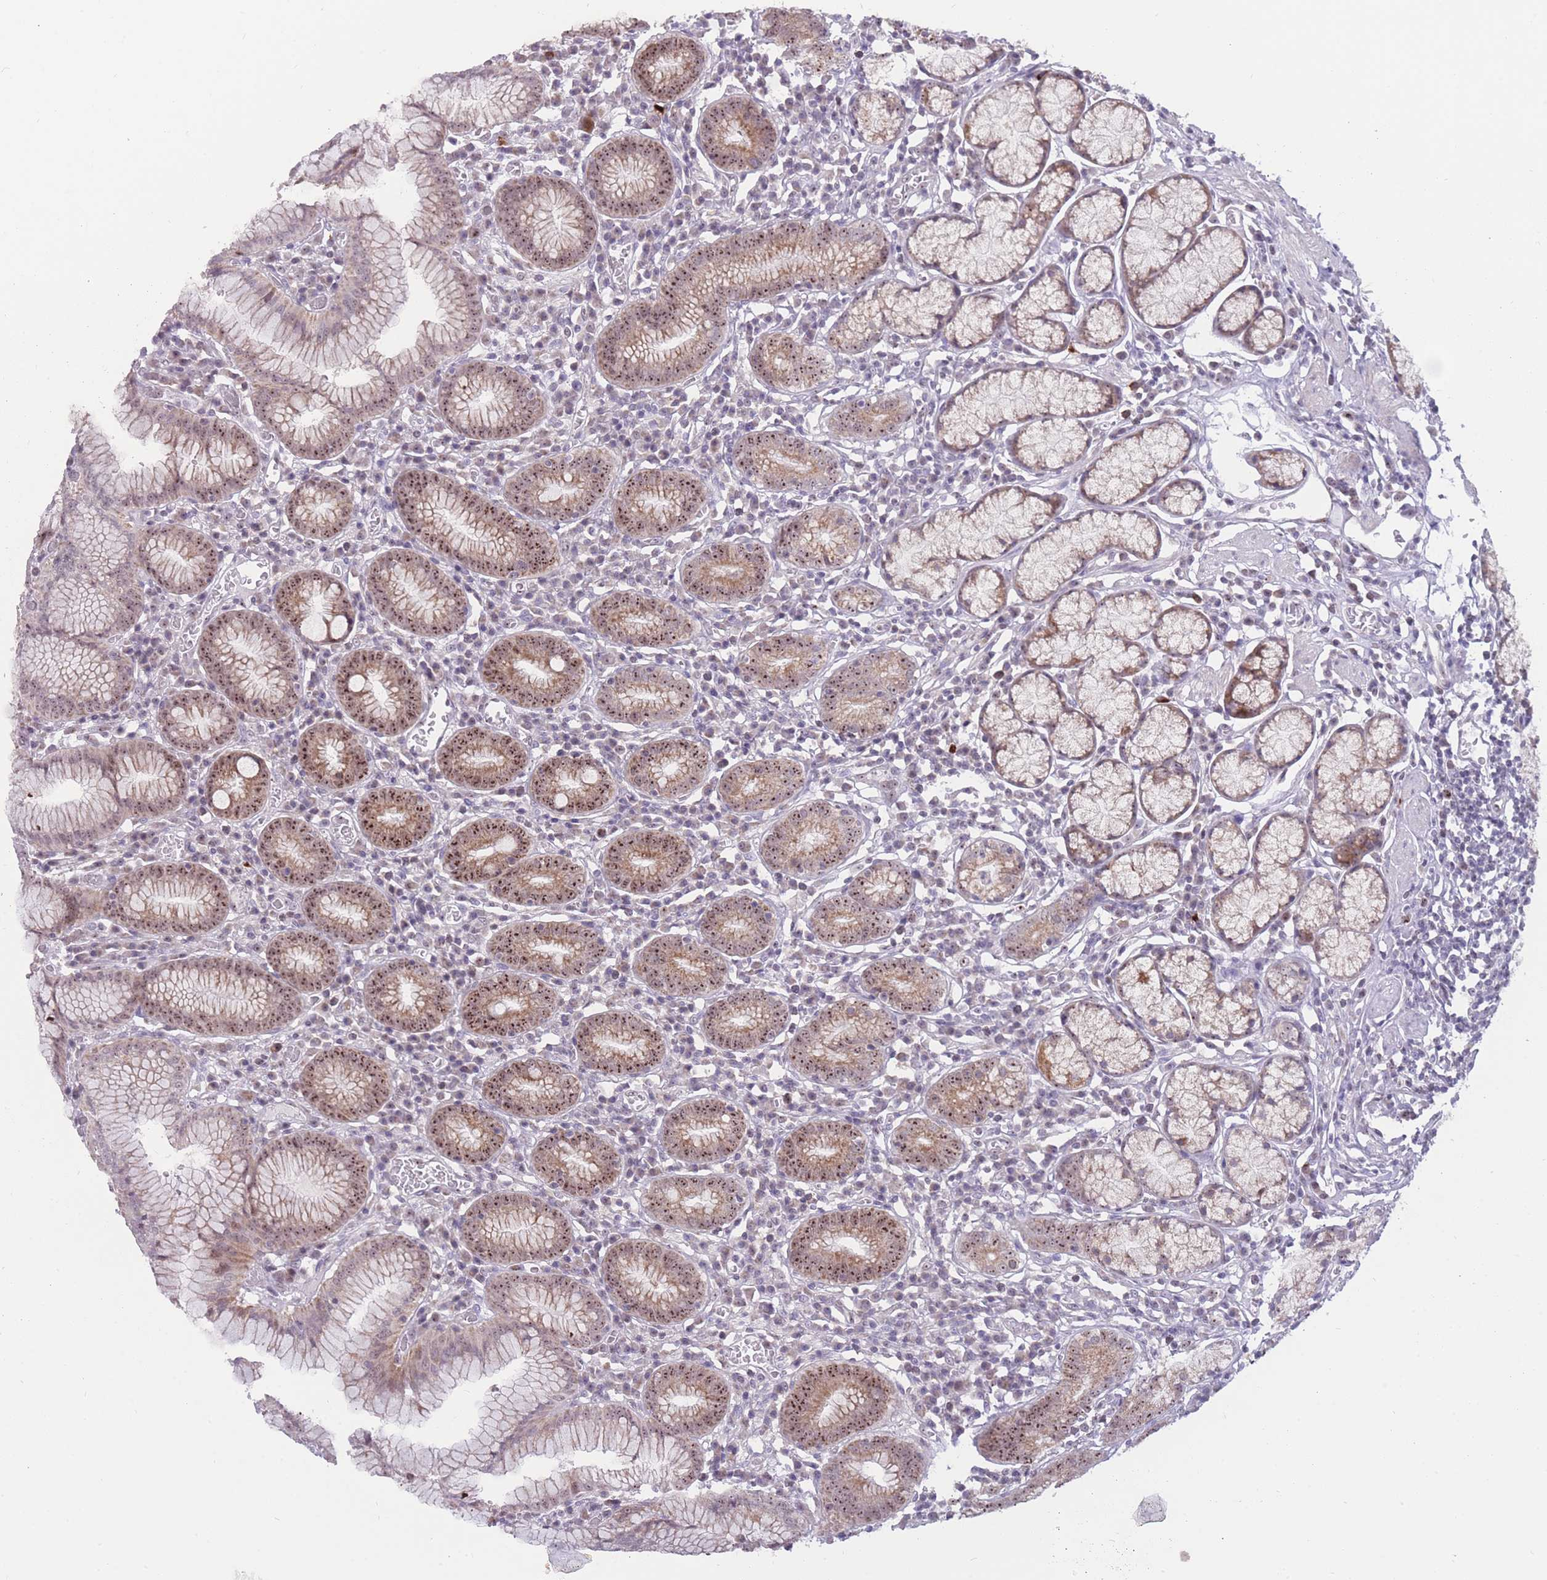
{"staining": {"intensity": "moderate", "quantity": ">75%", "location": "cytoplasmic/membranous,nuclear"}, "tissue": "stomach", "cell_type": "Glandular cells", "image_type": "normal", "snomed": [{"axis": "morphology", "description": "Normal tissue, NOS"}, {"axis": "topography", "description": "Stomach"}], "caption": "Normal stomach reveals moderate cytoplasmic/membranous,nuclear staining in about >75% of glandular cells (brown staining indicates protein expression, while blue staining denotes nuclei)..", "gene": "MCIDAS", "patient": {"sex": "male", "age": 55}}